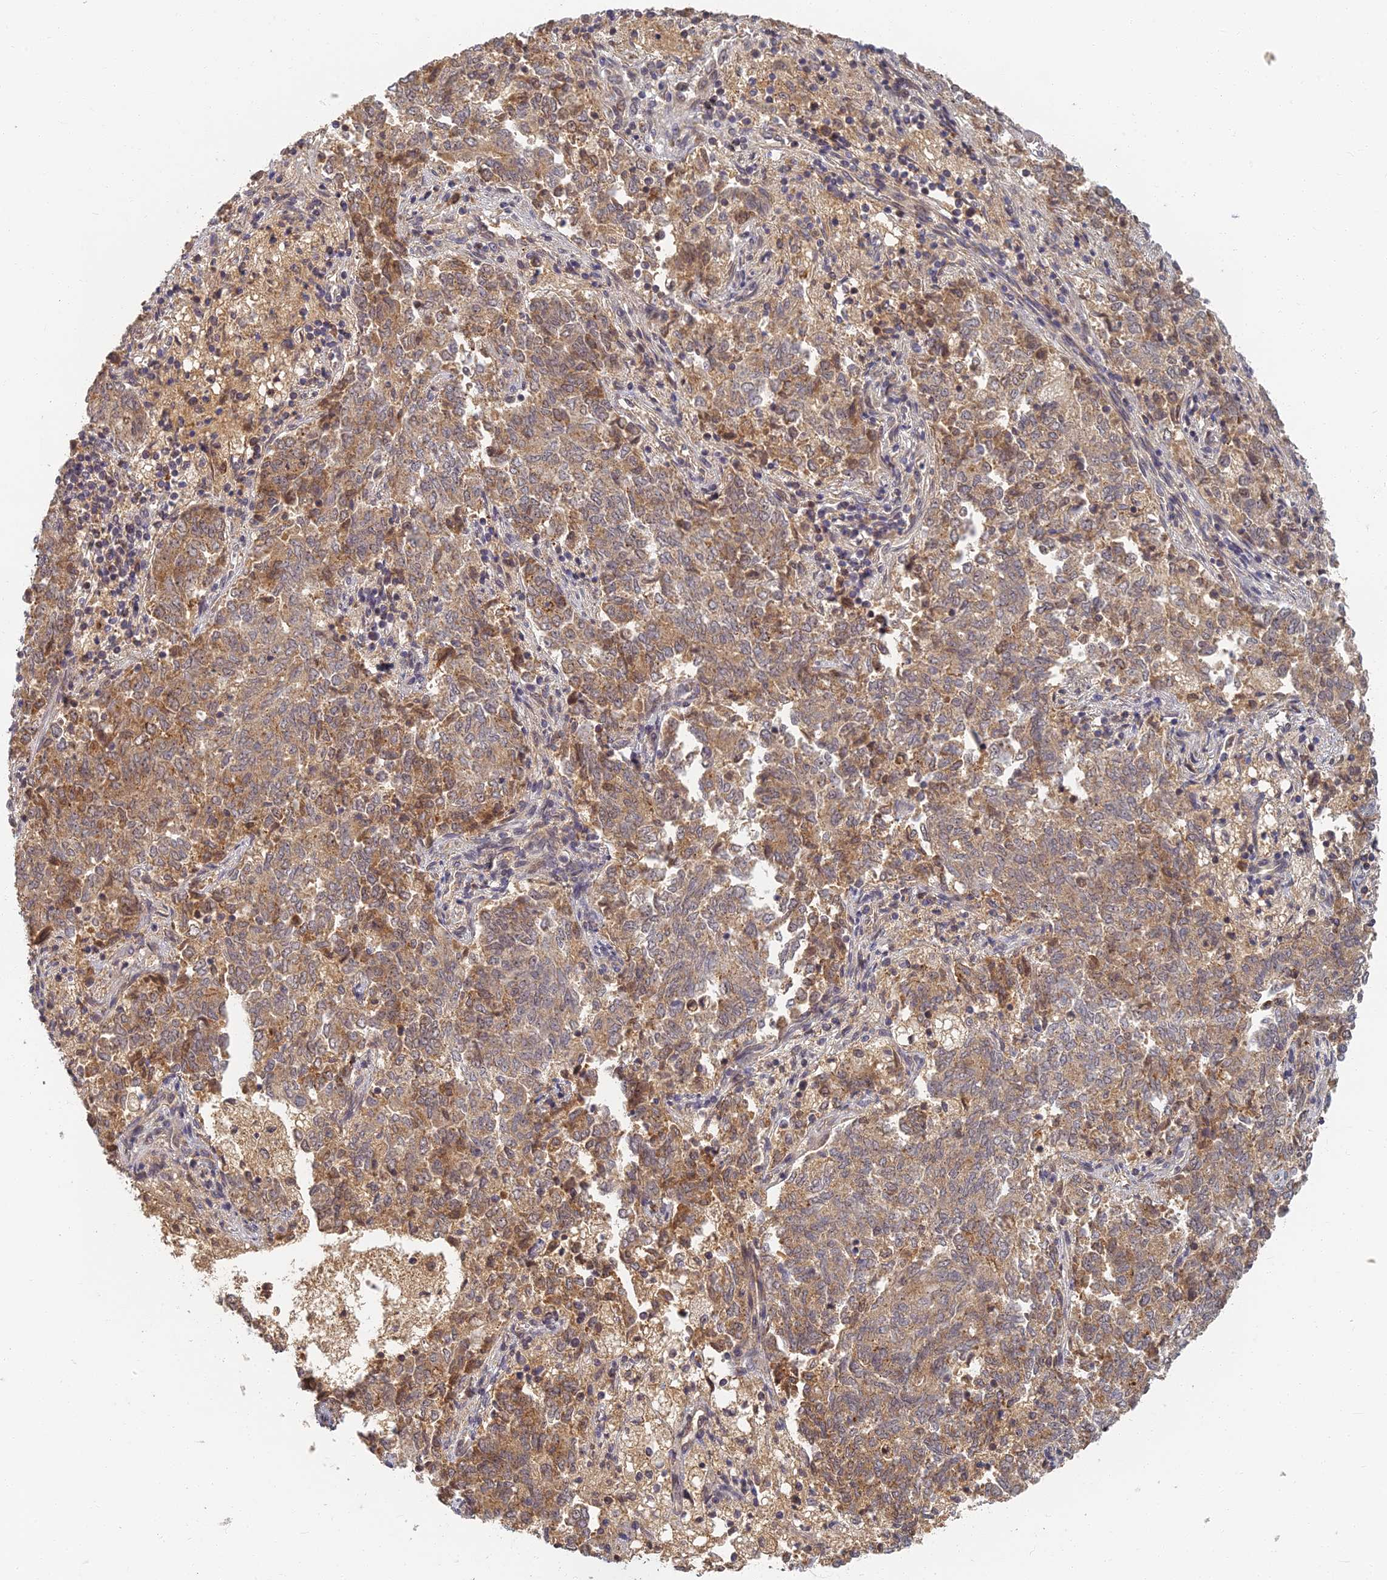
{"staining": {"intensity": "moderate", "quantity": ">75%", "location": "cytoplasmic/membranous"}, "tissue": "endometrial cancer", "cell_type": "Tumor cells", "image_type": "cancer", "snomed": [{"axis": "morphology", "description": "Adenocarcinoma, NOS"}, {"axis": "topography", "description": "Endometrium"}], "caption": "High-power microscopy captured an IHC micrograph of endometrial adenocarcinoma, revealing moderate cytoplasmic/membranous staining in approximately >75% of tumor cells. The staining was performed using DAB (3,3'-diaminobenzidine) to visualize the protein expression in brown, while the nuclei were stained in blue with hematoxylin (Magnification: 20x).", "gene": "RGL3", "patient": {"sex": "female", "age": 80}}